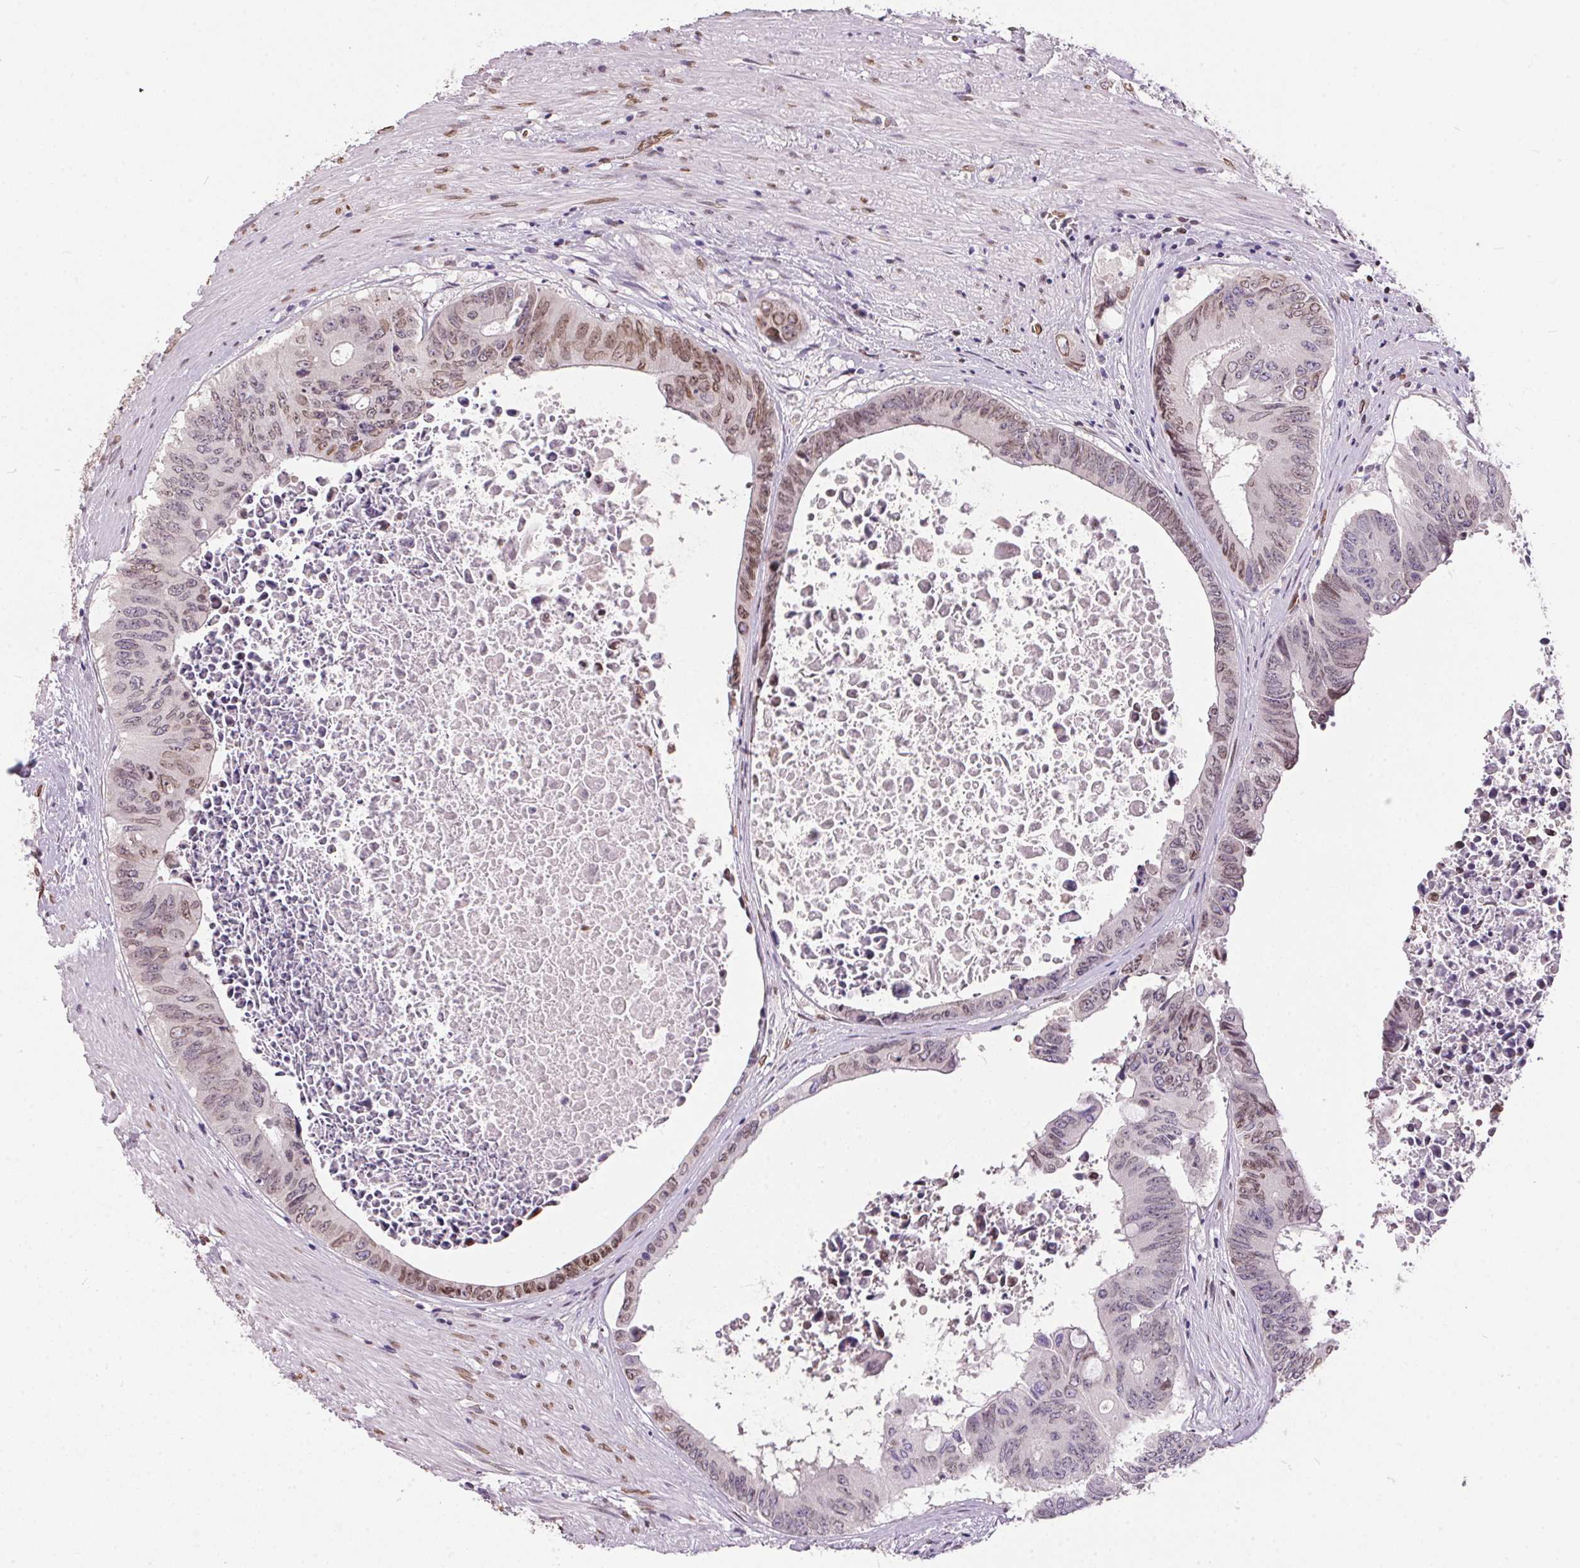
{"staining": {"intensity": "weak", "quantity": "25%-75%", "location": "nuclear"}, "tissue": "colorectal cancer", "cell_type": "Tumor cells", "image_type": "cancer", "snomed": [{"axis": "morphology", "description": "Adenocarcinoma, NOS"}, {"axis": "topography", "description": "Rectum"}], "caption": "Colorectal cancer was stained to show a protein in brown. There is low levels of weak nuclear positivity in approximately 25%-75% of tumor cells. Nuclei are stained in blue.", "gene": "TMEM175", "patient": {"sex": "male", "age": 59}}